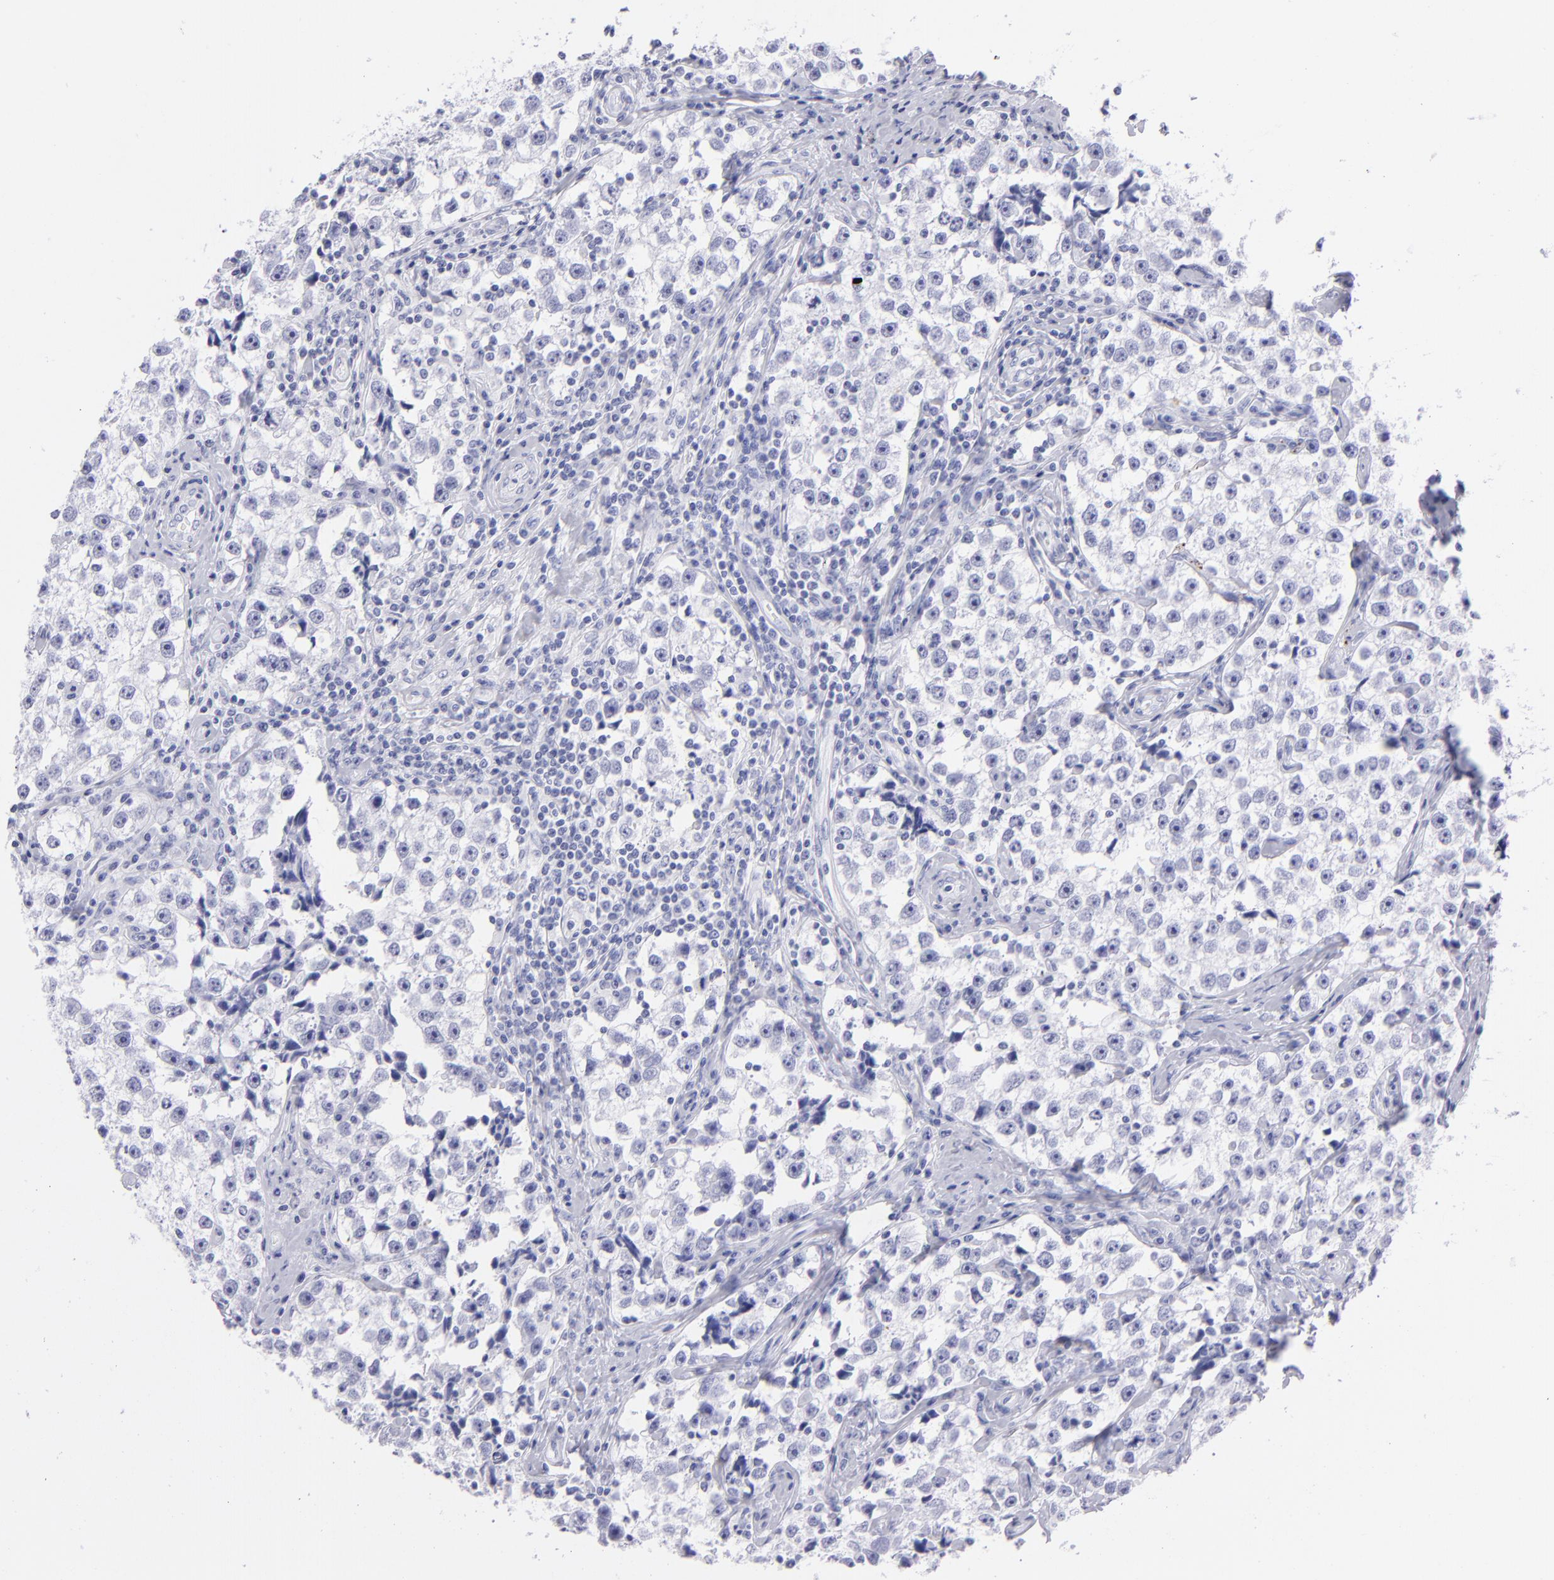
{"staining": {"intensity": "negative", "quantity": "none", "location": "none"}, "tissue": "testis cancer", "cell_type": "Tumor cells", "image_type": "cancer", "snomed": [{"axis": "morphology", "description": "Seminoma, NOS"}, {"axis": "topography", "description": "Testis"}], "caption": "An IHC photomicrograph of testis cancer (seminoma) is shown. There is no staining in tumor cells of testis cancer (seminoma).", "gene": "PRPH", "patient": {"sex": "male", "age": 32}}